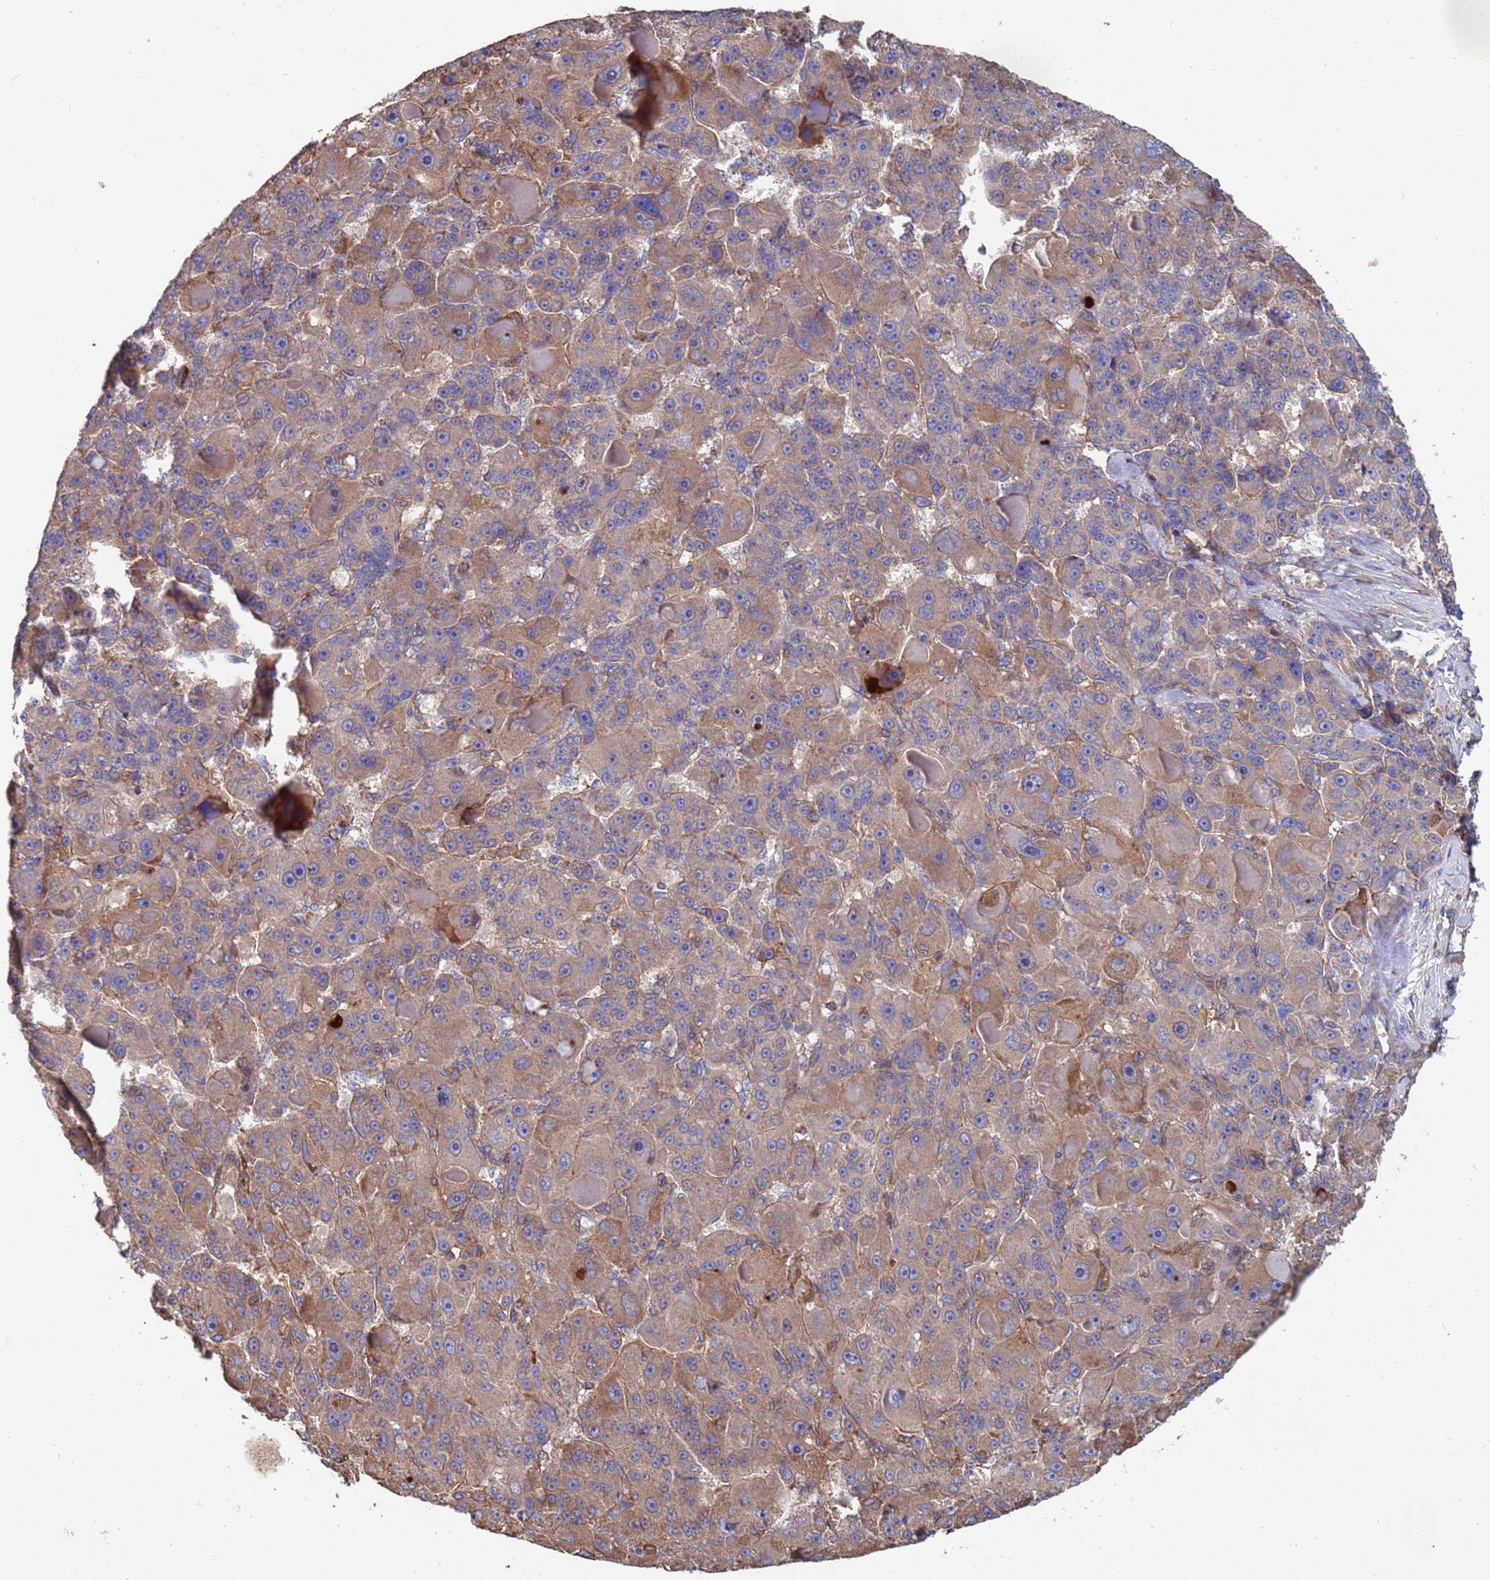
{"staining": {"intensity": "moderate", "quantity": "25%-75%", "location": "cytoplasmic/membranous"}, "tissue": "liver cancer", "cell_type": "Tumor cells", "image_type": "cancer", "snomed": [{"axis": "morphology", "description": "Carcinoma, Hepatocellular, NOS"}, {"axis": "topography", "description": "Liver"}], "caption": "High-power microscopy captured an IHC micrograph of liver cancer (hepatocellular carcinoma), revealing moderate cytoplasmic/membranous expression in about 25%-75% of tumor cells. The protein is stained brown, and the nuclei are stained in blue (DAB IHC with brightfield microscopy, high magnification).", "gene": "PYCR1", "patient": {"sex": "male", "age": 76}}